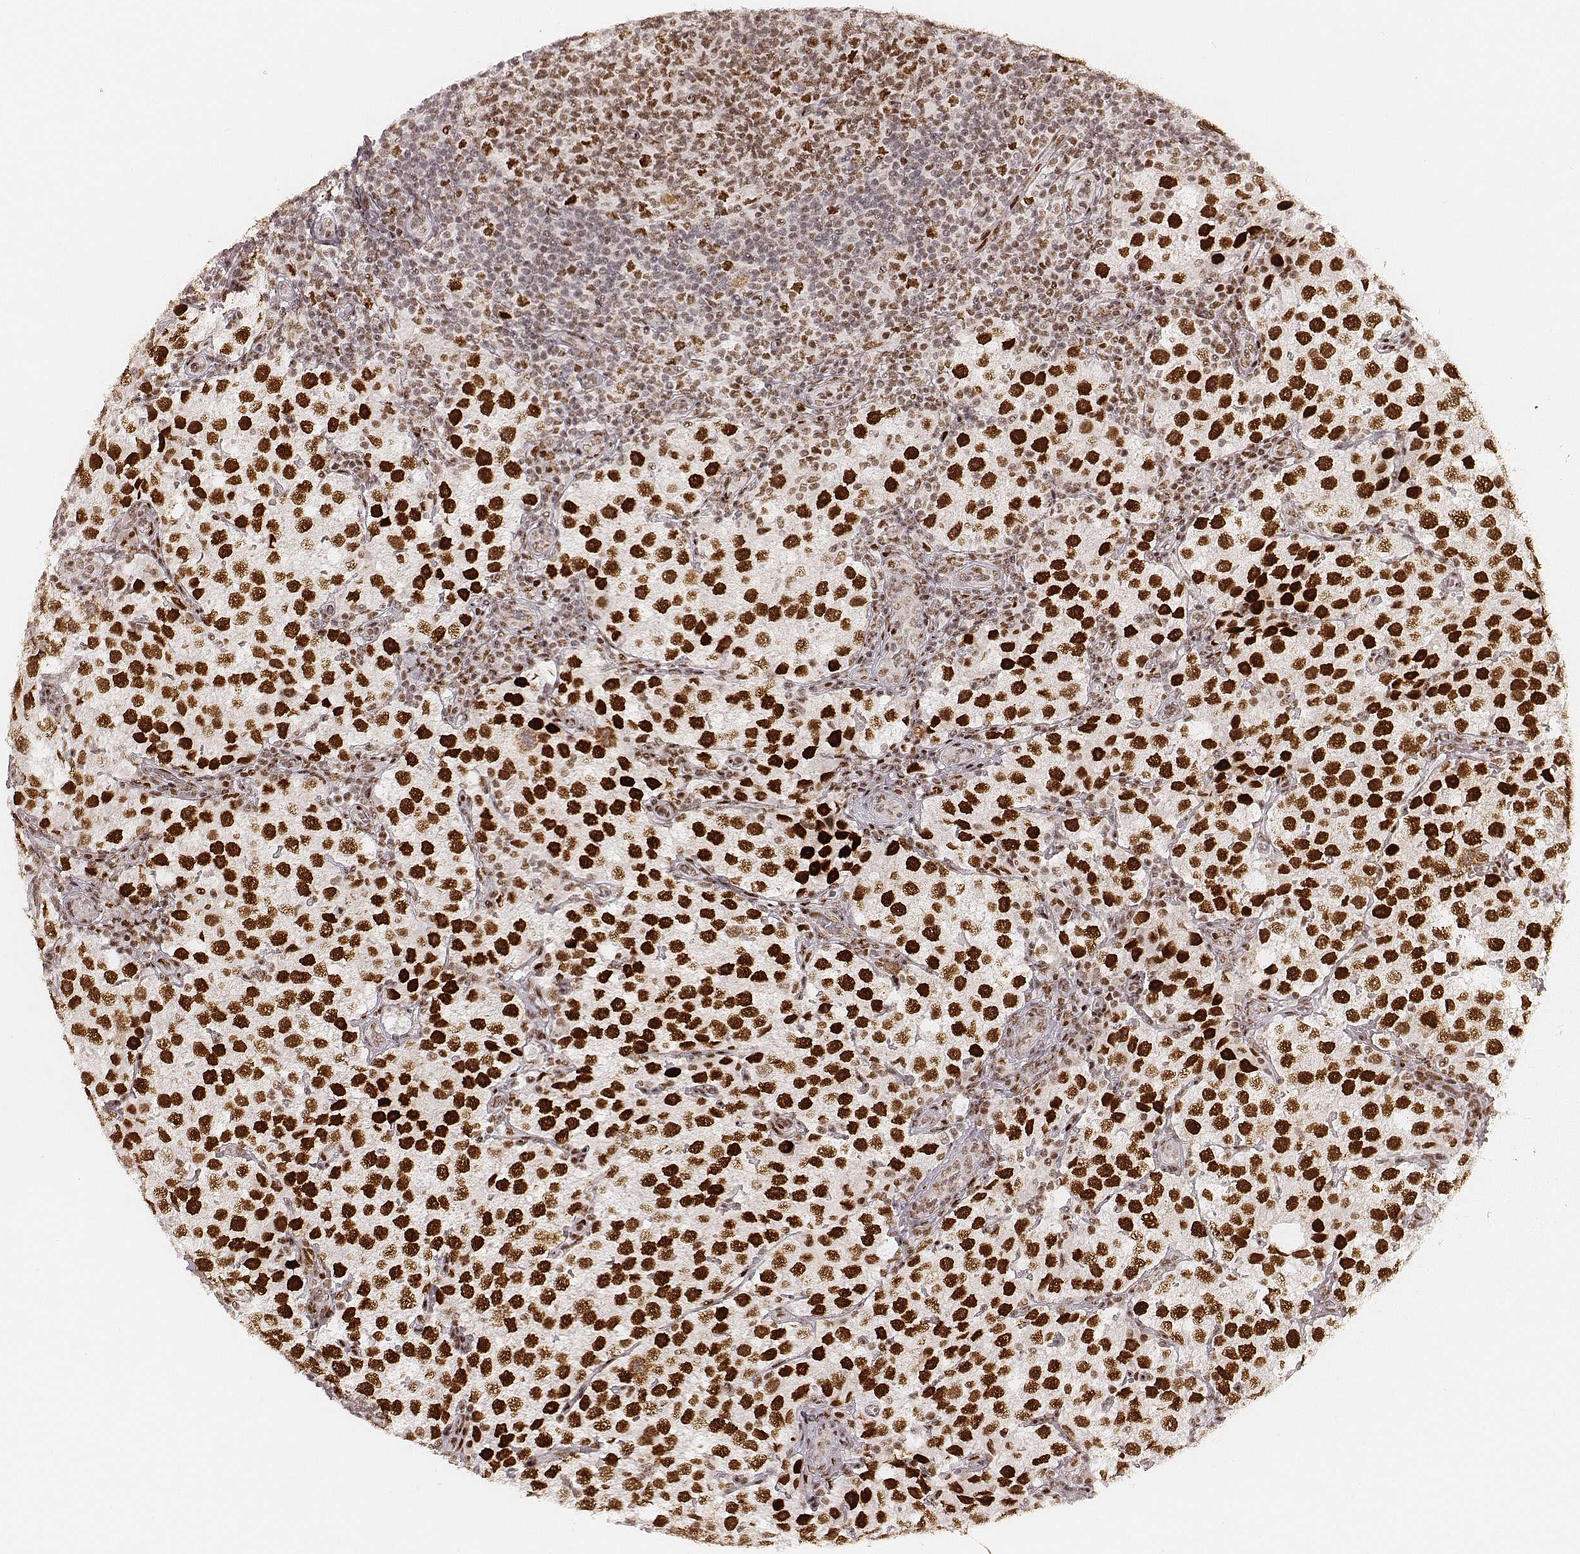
{"staining": {"intensity": "strong", "quantity": ">75%", "location": "nuclear"}, "tissue": "testis cancer", "cell_type": "Tumor cells", "image_type": "cancer", "snomed": [{"axis": "morphology", "description": "Seminoma, NOS"}, {"axis": "topography", "description": "Testis"}], "caption": "Immunohistochemistry (IHC) image of testis cancer stained for a protein (brown), which reveals high levels of strong nuclear staining in approximately >75% of tumor cells.", "gene": "HNRNPC", "patient": {"sex": "male", "age": 37}}